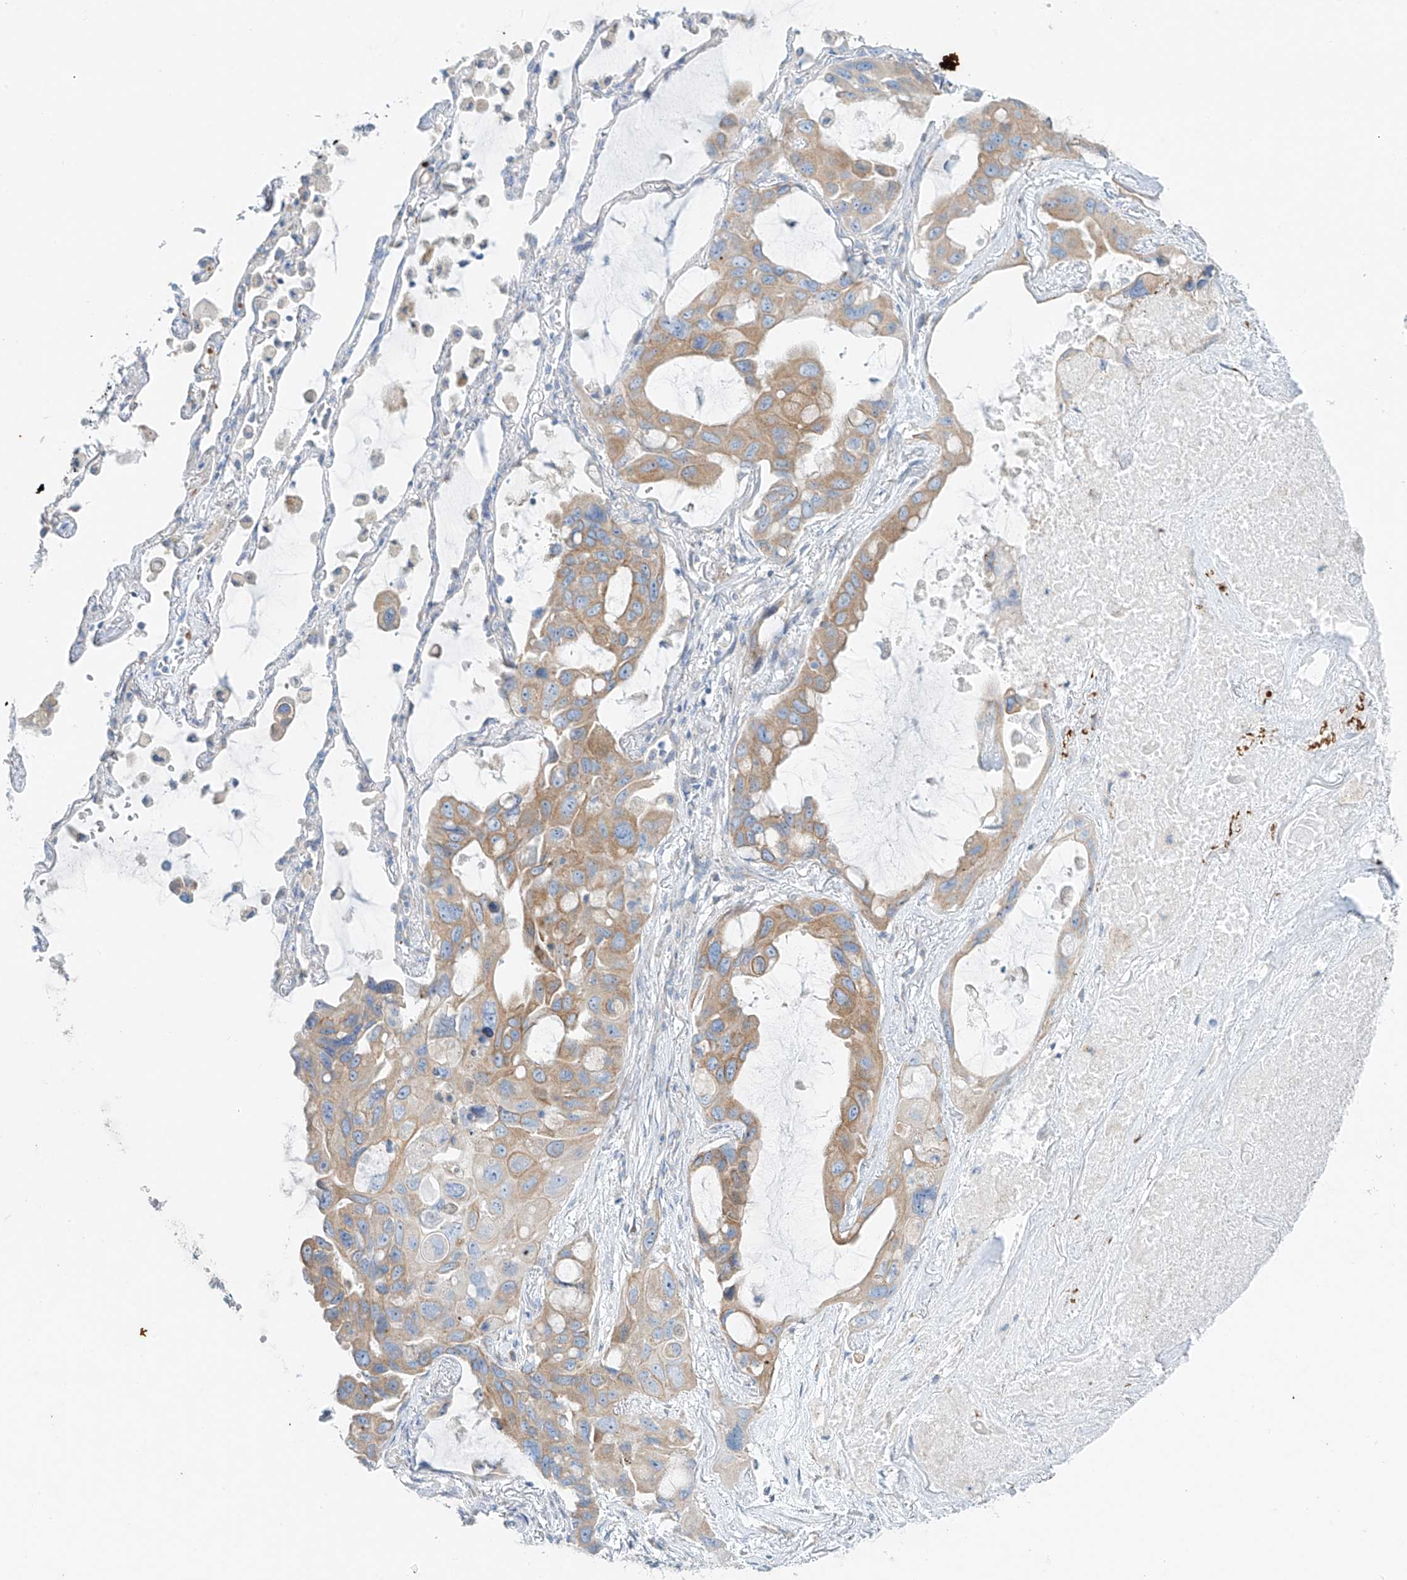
{"staining": {"intensity": "moderate", "quantity": ">75%", "location": "cytoplasmic/membranous"}, "tissue": "lung cancer", "cell_type": "Tumor cells", "image_type": "cancer", "snomed": [{"axis": "morphology", "description": "Squamous cell carcinoma, NOS"}, {"axis": "topography", "description": "Lung"}], "caption": "Immunohistochemistry photomicrograph of neoplastic tissue: human lung cancer (squamous cell carcinoma) stained using IHC reveals medium levels of moderate protein expression localized specifically in the cytoplasmic/membranous of tumor cells, appearing as a cytoplasmic/membranous brown color.", "gene": "EIPR1", "patient": {"sex": "female", "age": 73}}